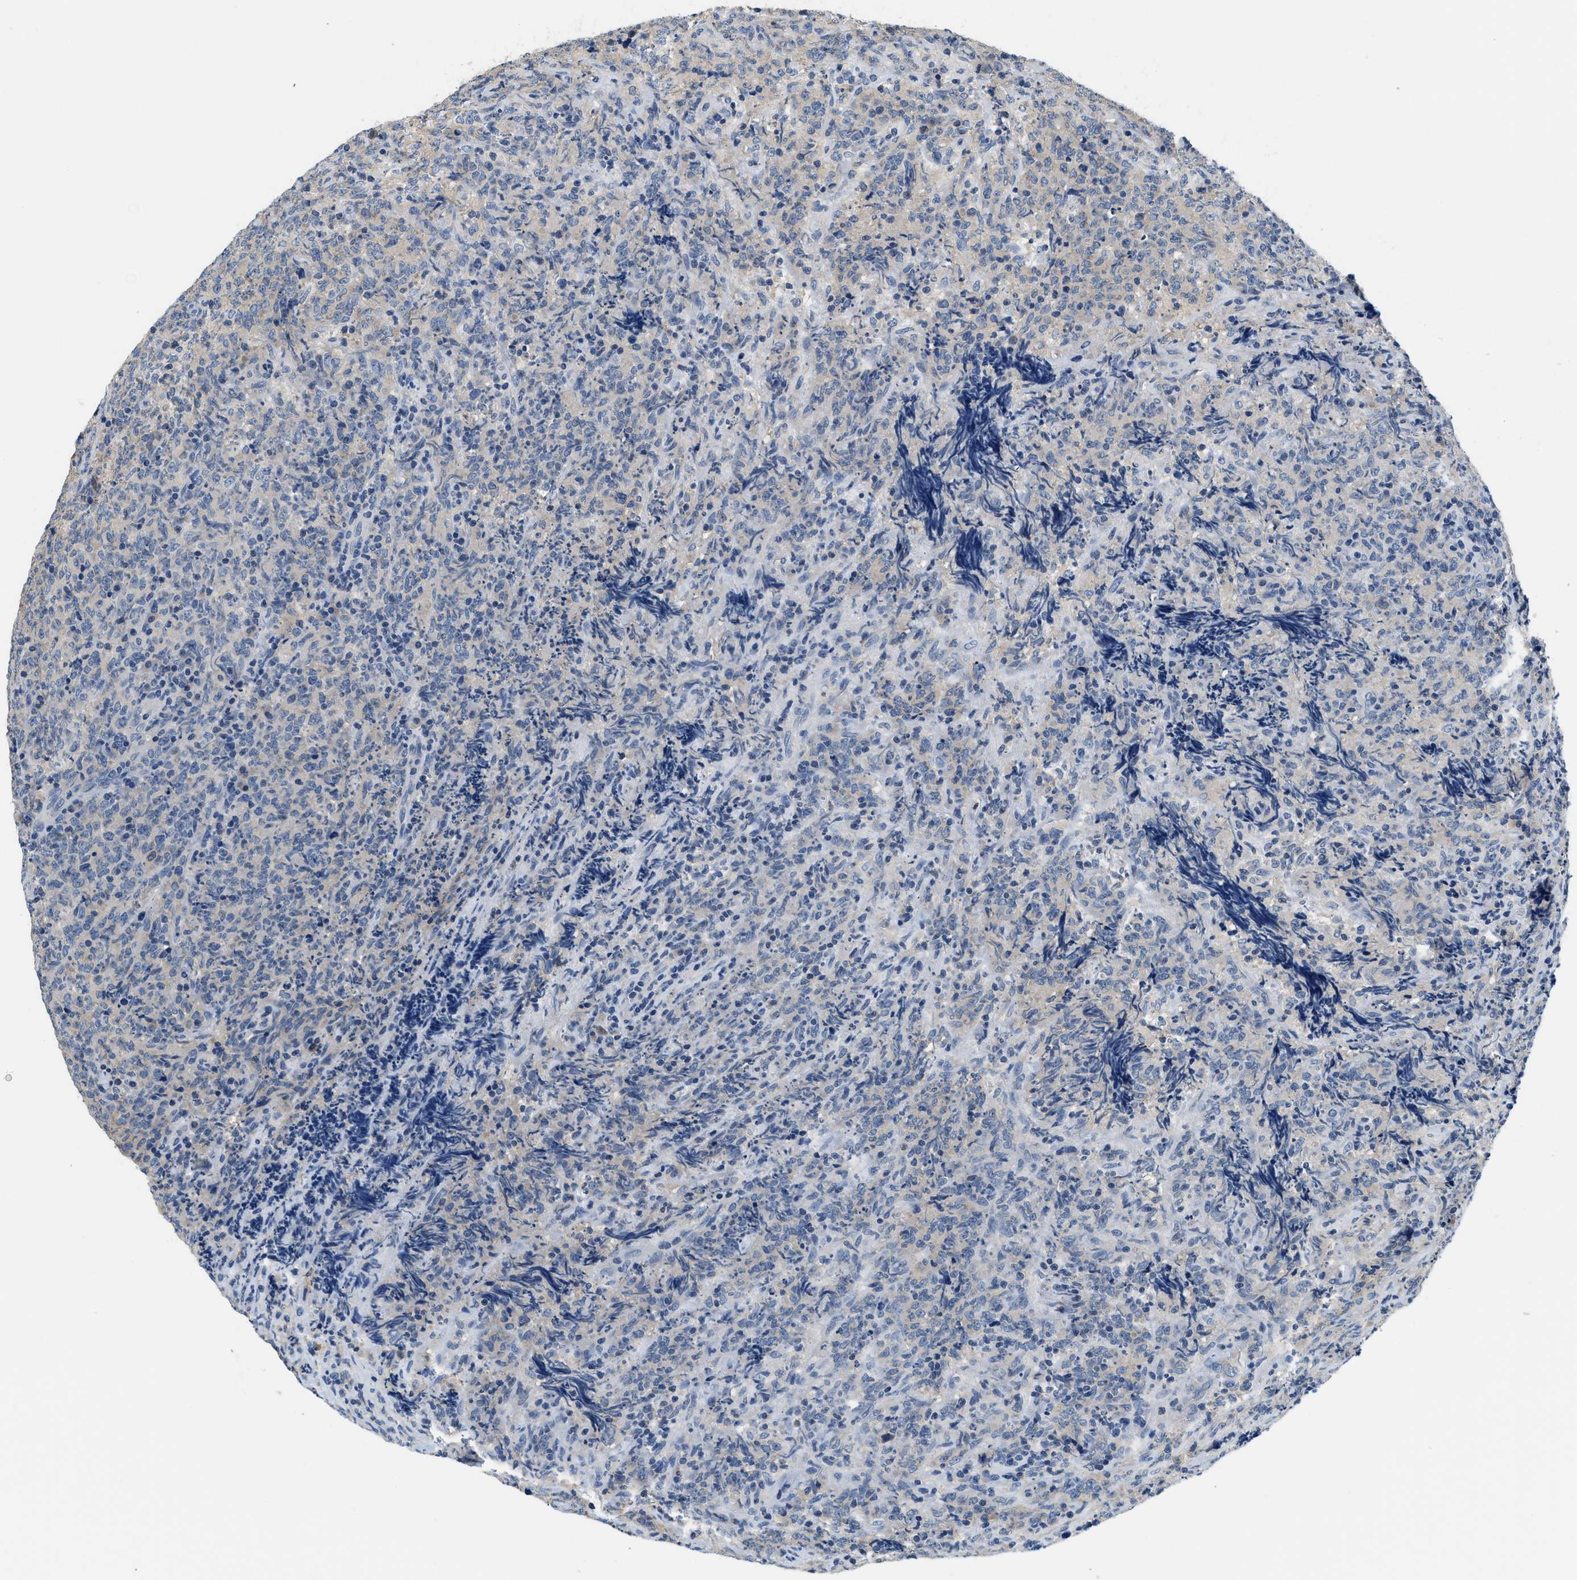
{"staining": {"intensity": "weak", "quantity": "<25%", "location": "cytoplasmic/membranous"}, "tissue": "lymphoma", "cell_type": "Tumor cells", "image_type": "cancer", "snomed": [{"axis": "morphology", "description": "Malignant lymphoma, non-Hodgkin's type, High grade"}, {"axis": "topography", "description": "Tonsil"}], "caption": "A histopathology image of lymphoma stained for a protein reveals no brown staining in tumor cells.", "gene": "SLC35E1", "patient": {"sex": "female", "age": 36}}